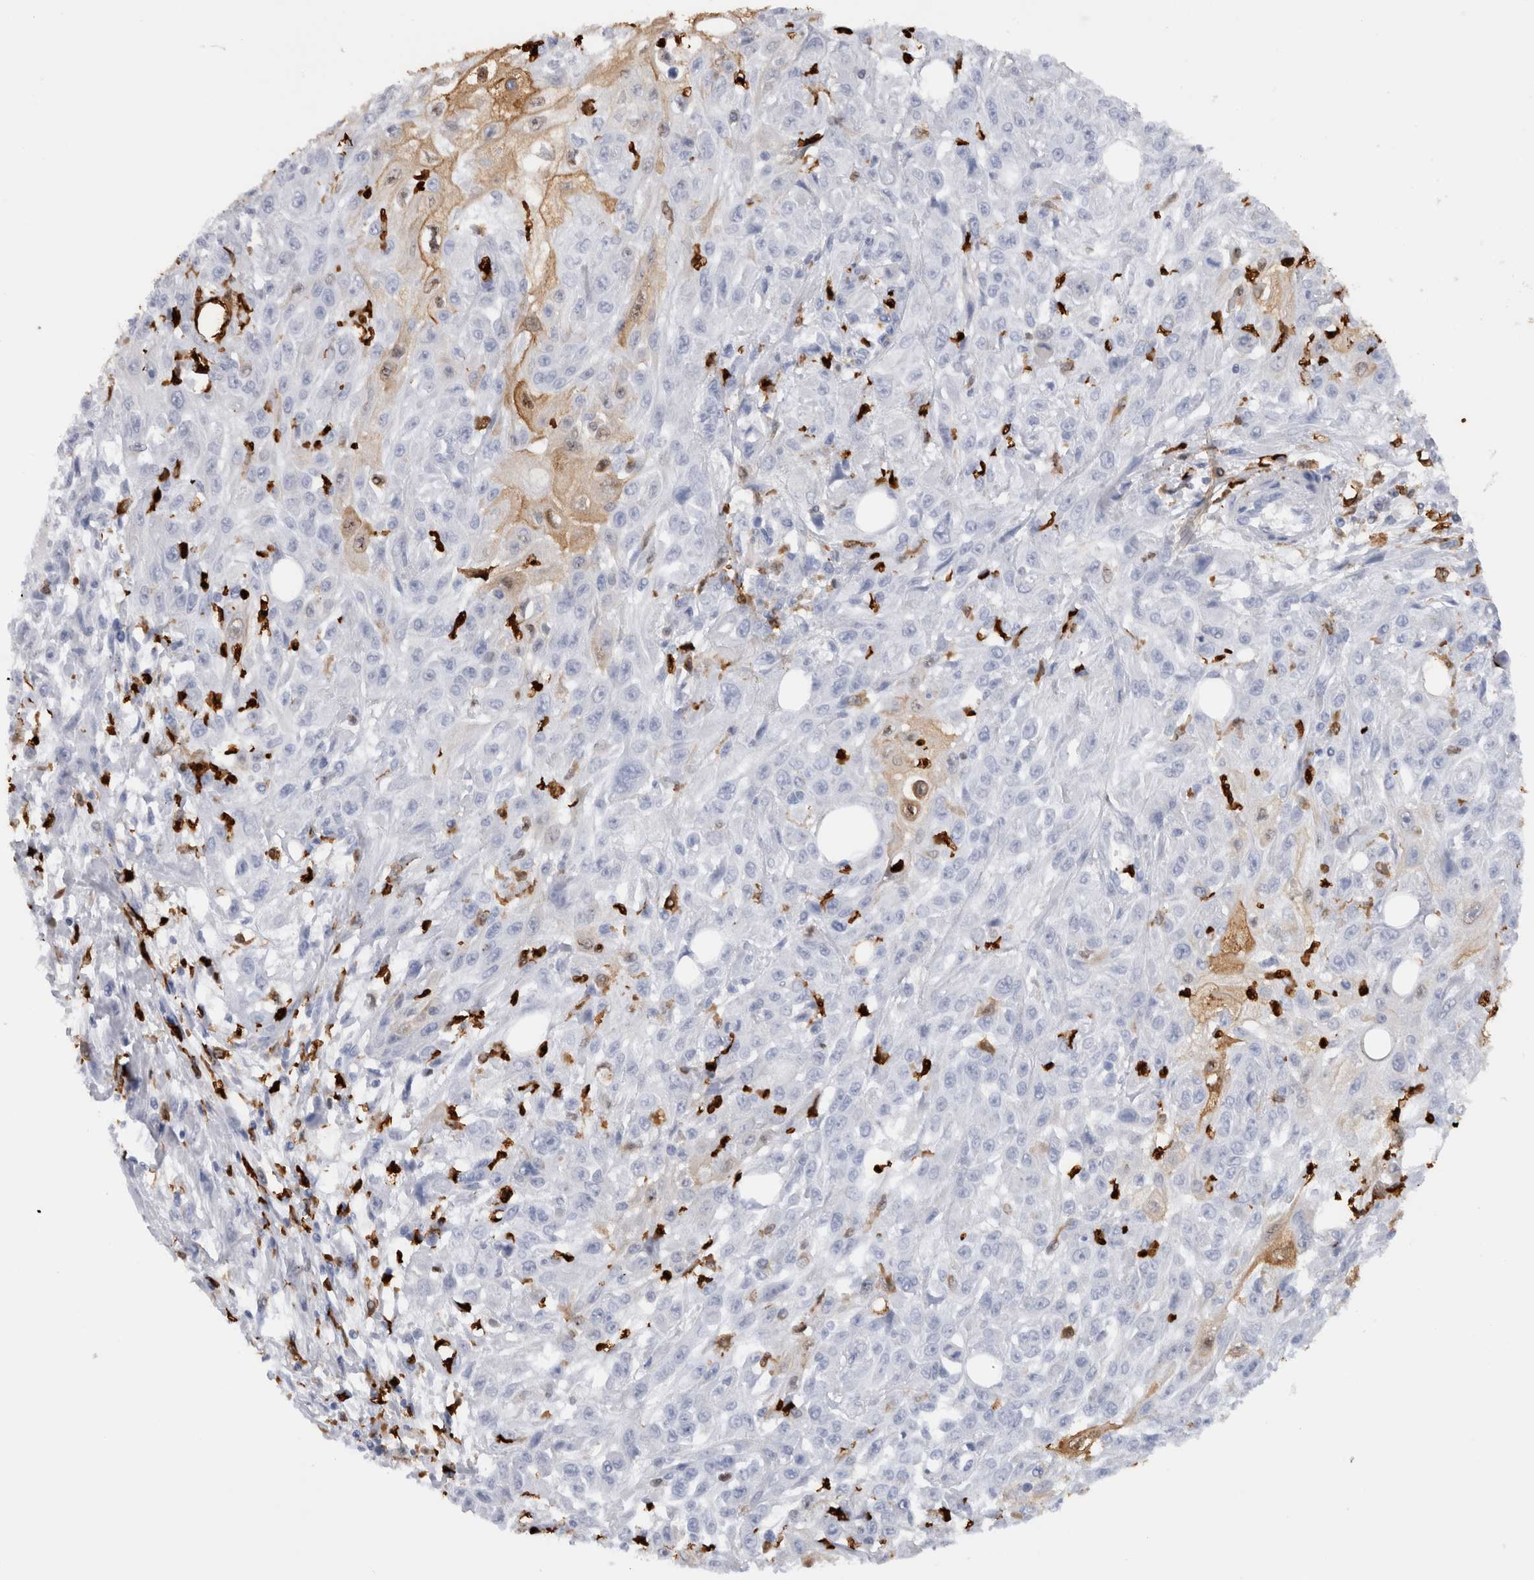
{"staining": {"intensity": "weak", "quantity": "<25%", "location": "cytoplasmic/membranous,nuclear"}, "tissue": "skin cancer", "cell_type": "Tumor cells", "image_type": "cancer", "snomed": [{"axis": "morphology", "description": "Squamous cell carcinoma, NOS"}, {"axis": "morphology", "description": "Squamous cell carcinoma, metastatic, NOS"}, {"axis": "topography", "description": "Skin"}, {"axis": "topography", "description": "Lymph node"}], "caption": "A histopathology image of skin cancer stained for a protein exhibits no brown staining in tumor cells.", "gene": "S100A8", "patient": {"sex": "male", "age": 75}}